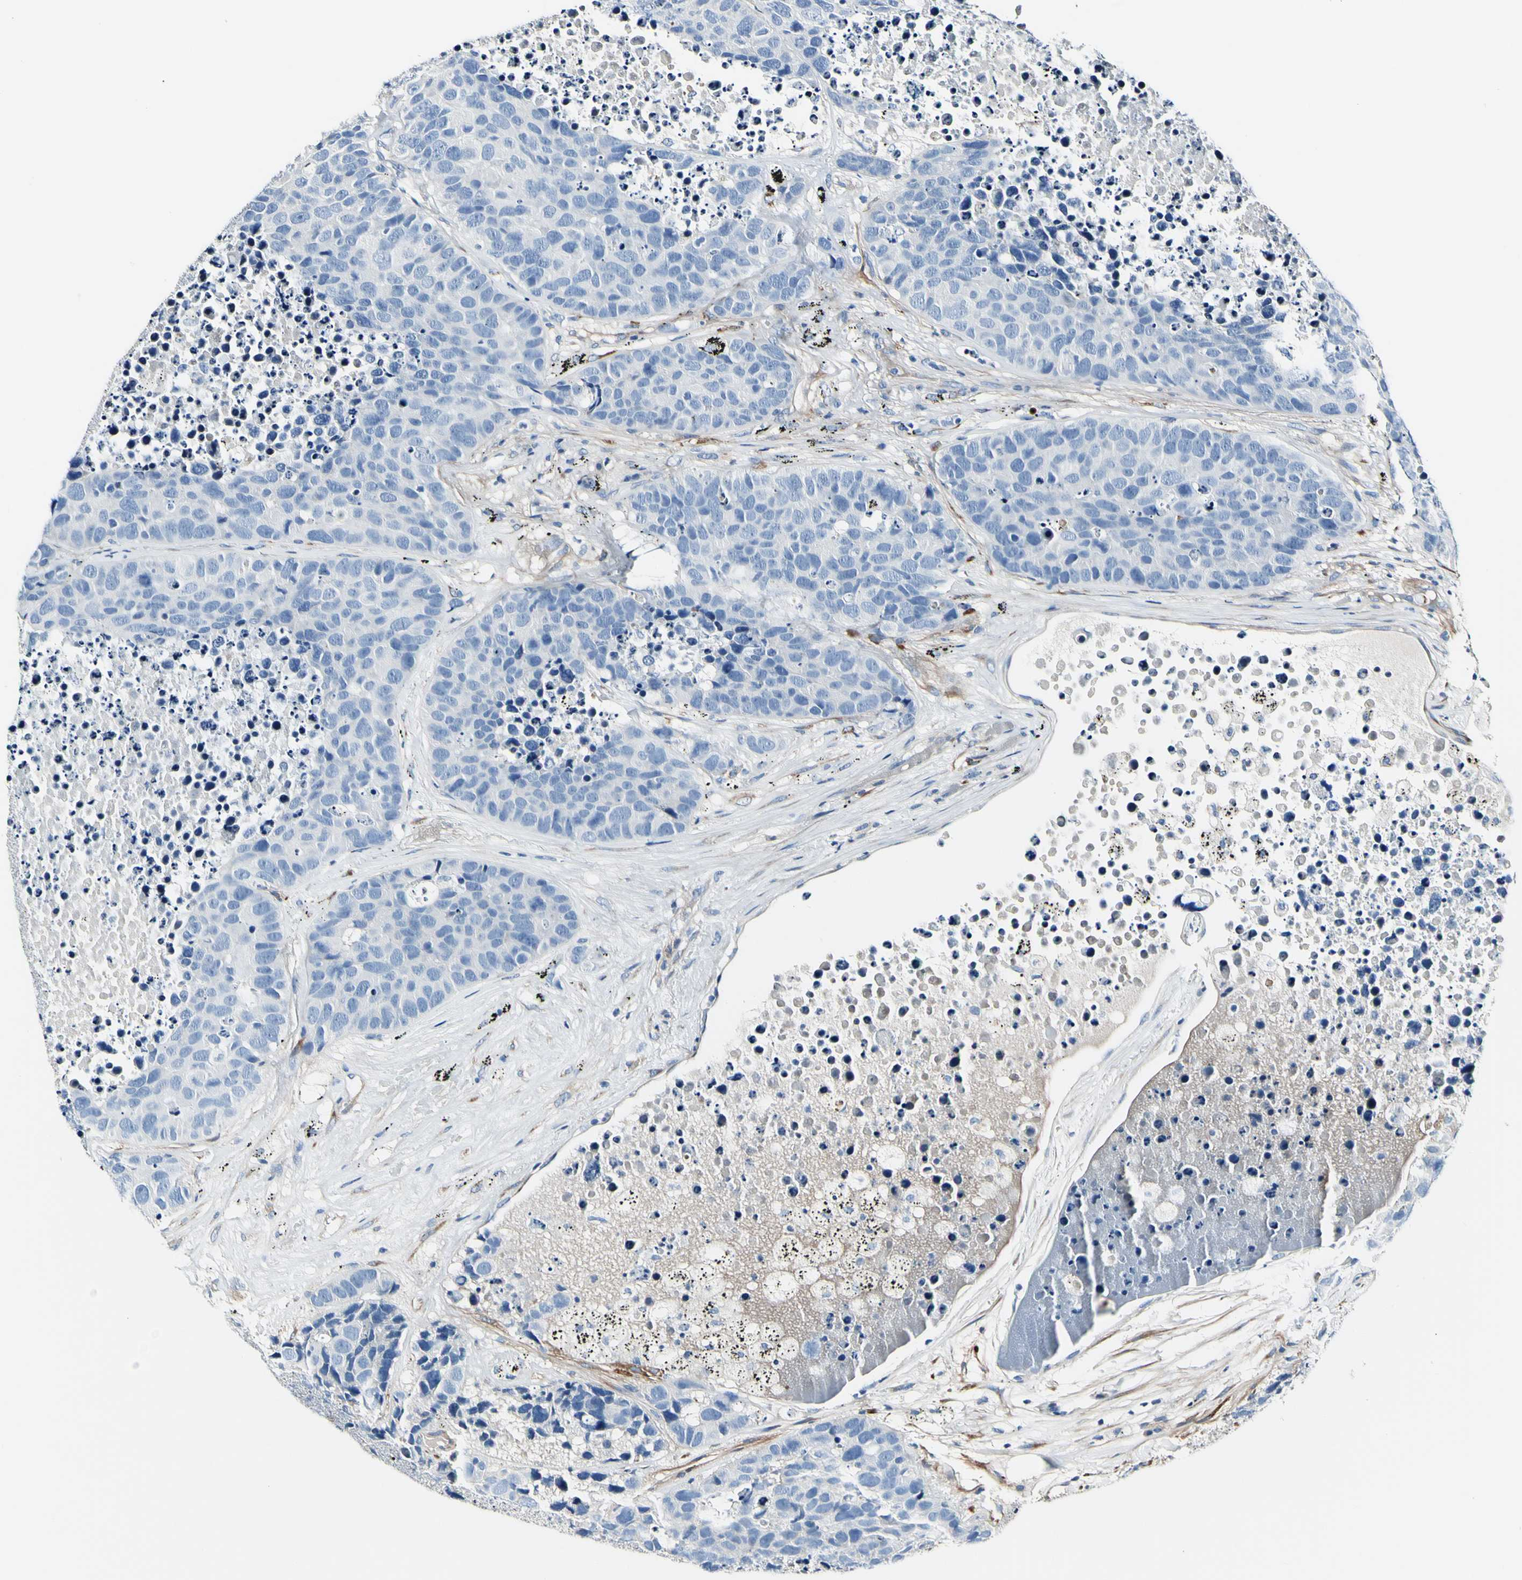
{"staining": {"intensity": "negative", "quantity": "none", "location": "none"}, "tissue": "carcinoid", "cell_type": "Tumor cells", "image_type": "cancer", "snomed": [{"axis": "morphology", "description": "Carcinoid, malignant, NOS"}, {"axis": "topography", "description": "Lung"}], "caption": "An image of human carcinoid is negative for staining in tumor cells. Brightfield microscopy of IHC stained with DAB (brown) and hematoxylin (blue), captured at high magnification.", "gene": "COL6A3", "patient": {"sex": "male", "age": 60}}